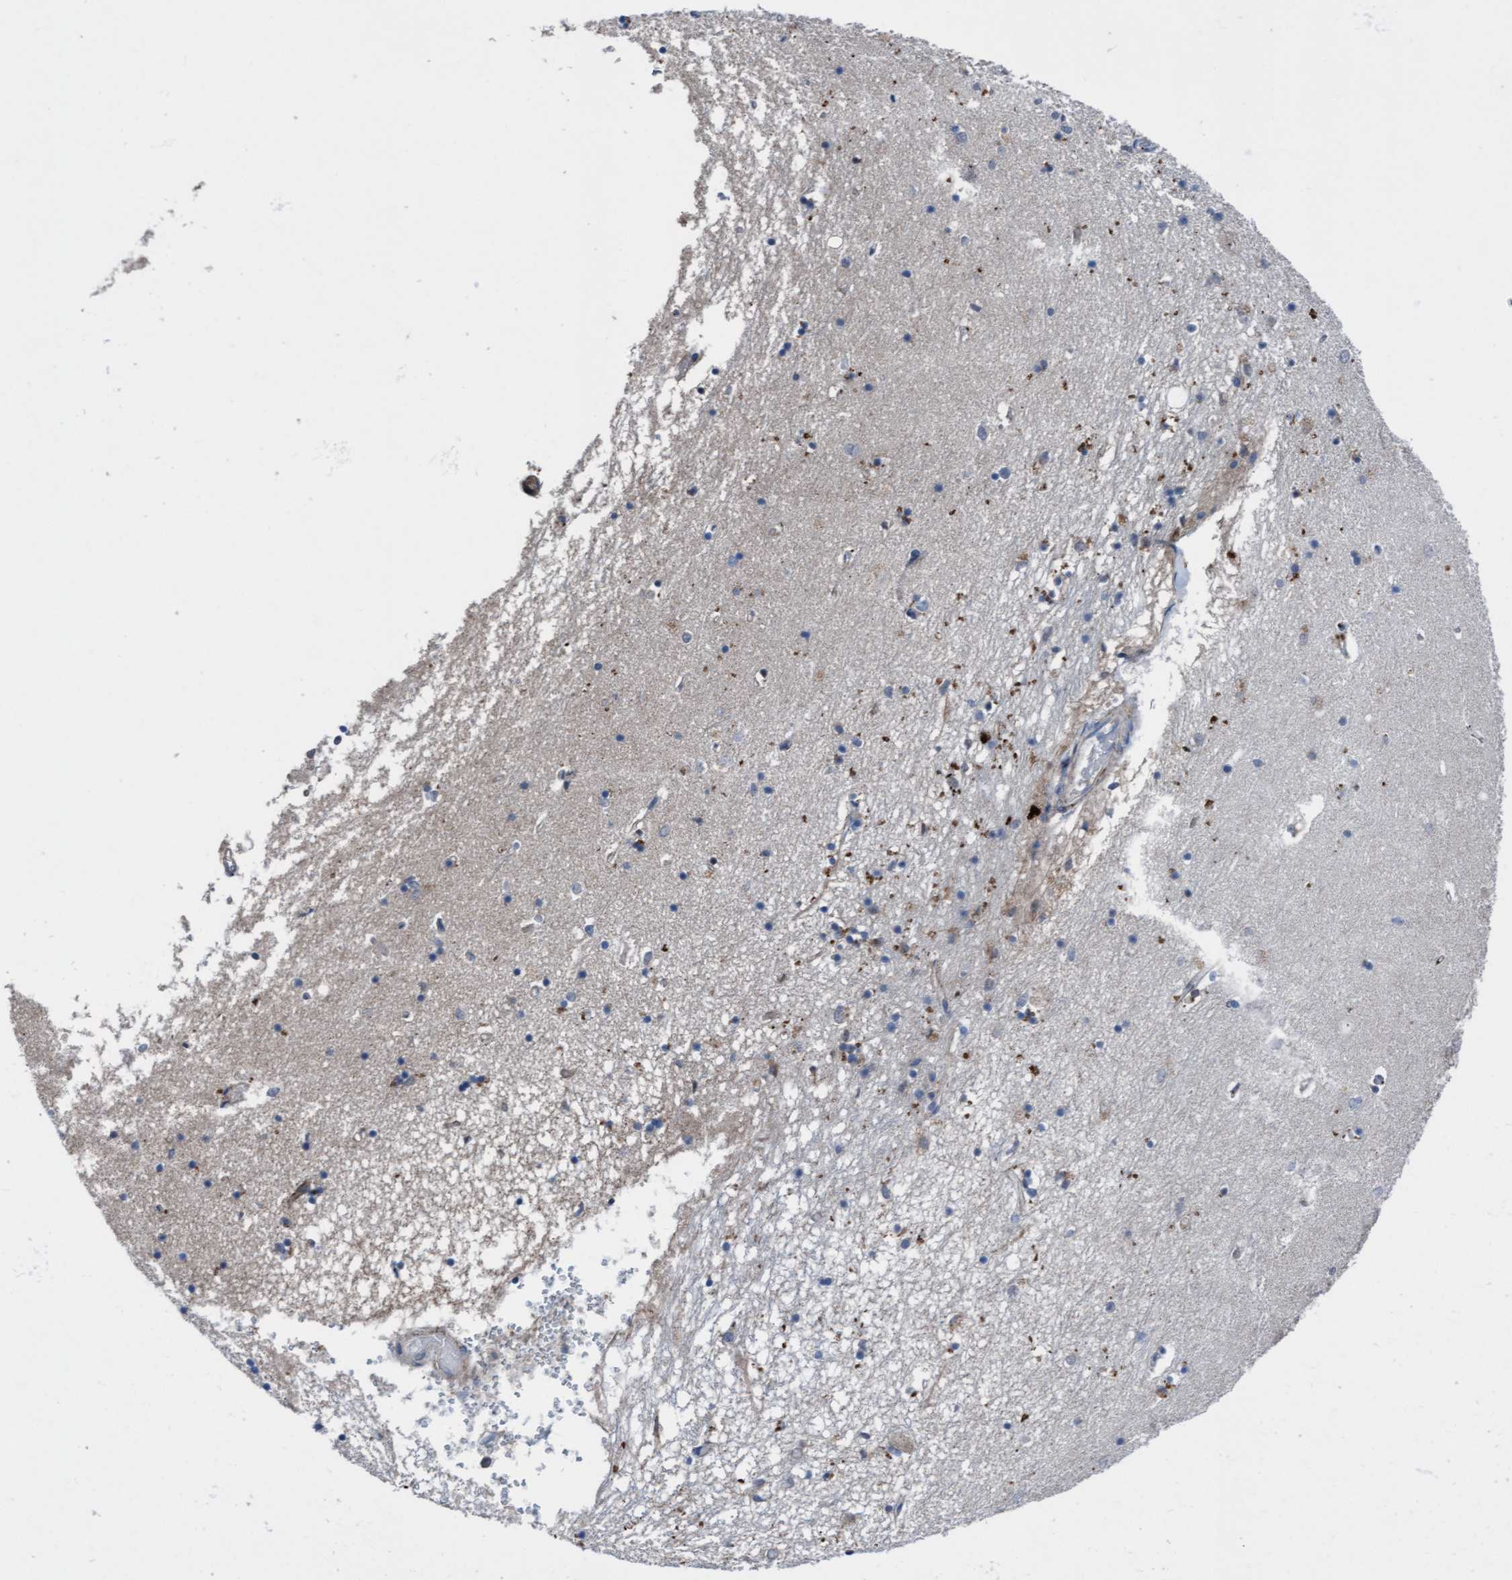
{"staining": {"intensity": "negative", "quantity": "none", "location": "none"}, "tissue": "hippocampus", "cell_type": "Glial cells", "image_type": "normal", "snomed": [{"axis": "morphology", "description": "Normal tissue, NOS"}, {"axis": "topography", "description": "Hippocampus"}], "caption": "Photomicrograph shows no protein positivity in glial cells of unremarkable hippocampus.", "gene": "KLHL26", "patient": {"sex": "male", "age": 70}}